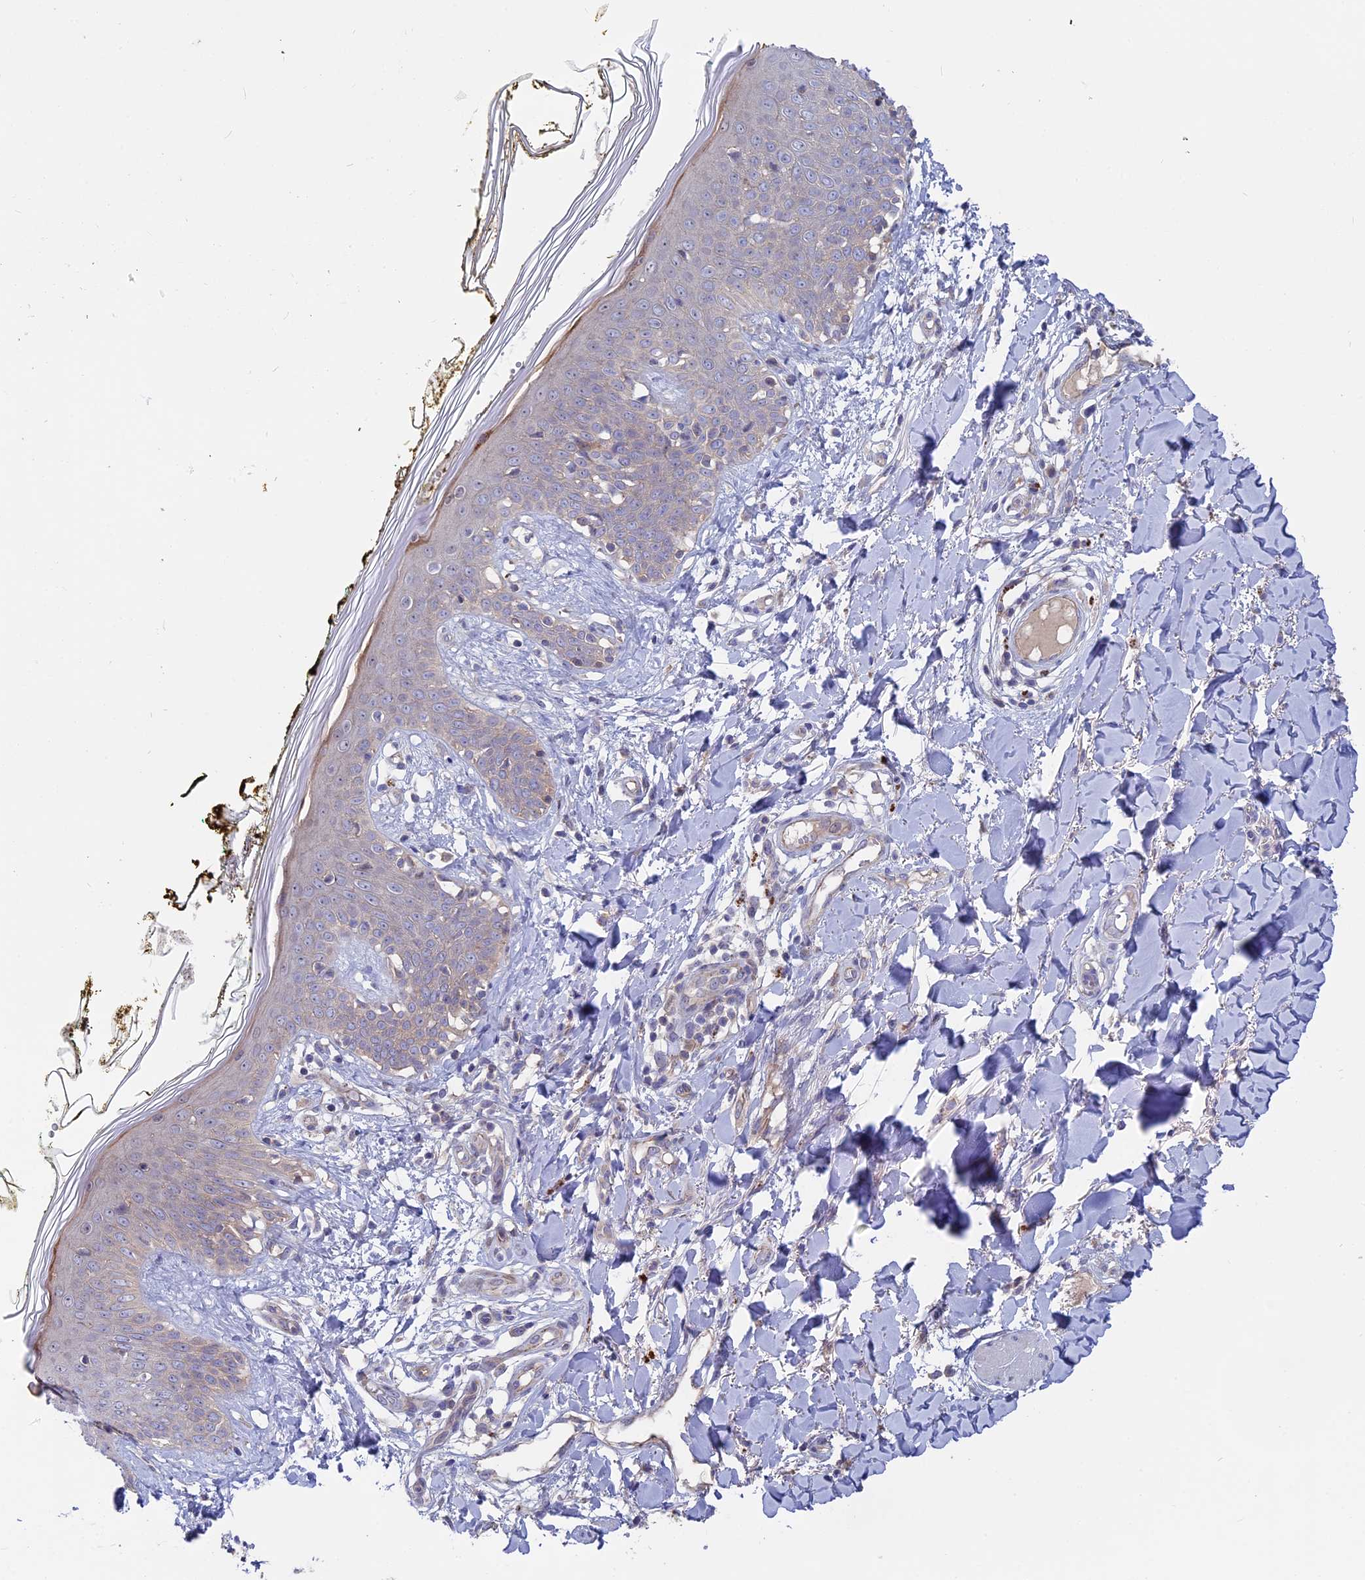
{"staining": {"intensity": "negative", "quantity": "none", "location": "none"}, "tissue": "skin", "cell_type": "Fibroblasts", "image_type": "normal", "snomed": [{"axis": "morphology", "description": "Normal tissue, NOS"}, {"axis": "topography", "description": "Skin"}], "caption": "Skin stained for a protein using IHC reveals no expression fibroblasts.", "gene": "TENT4B", "patient": {"sex": "female", "age": 34}}